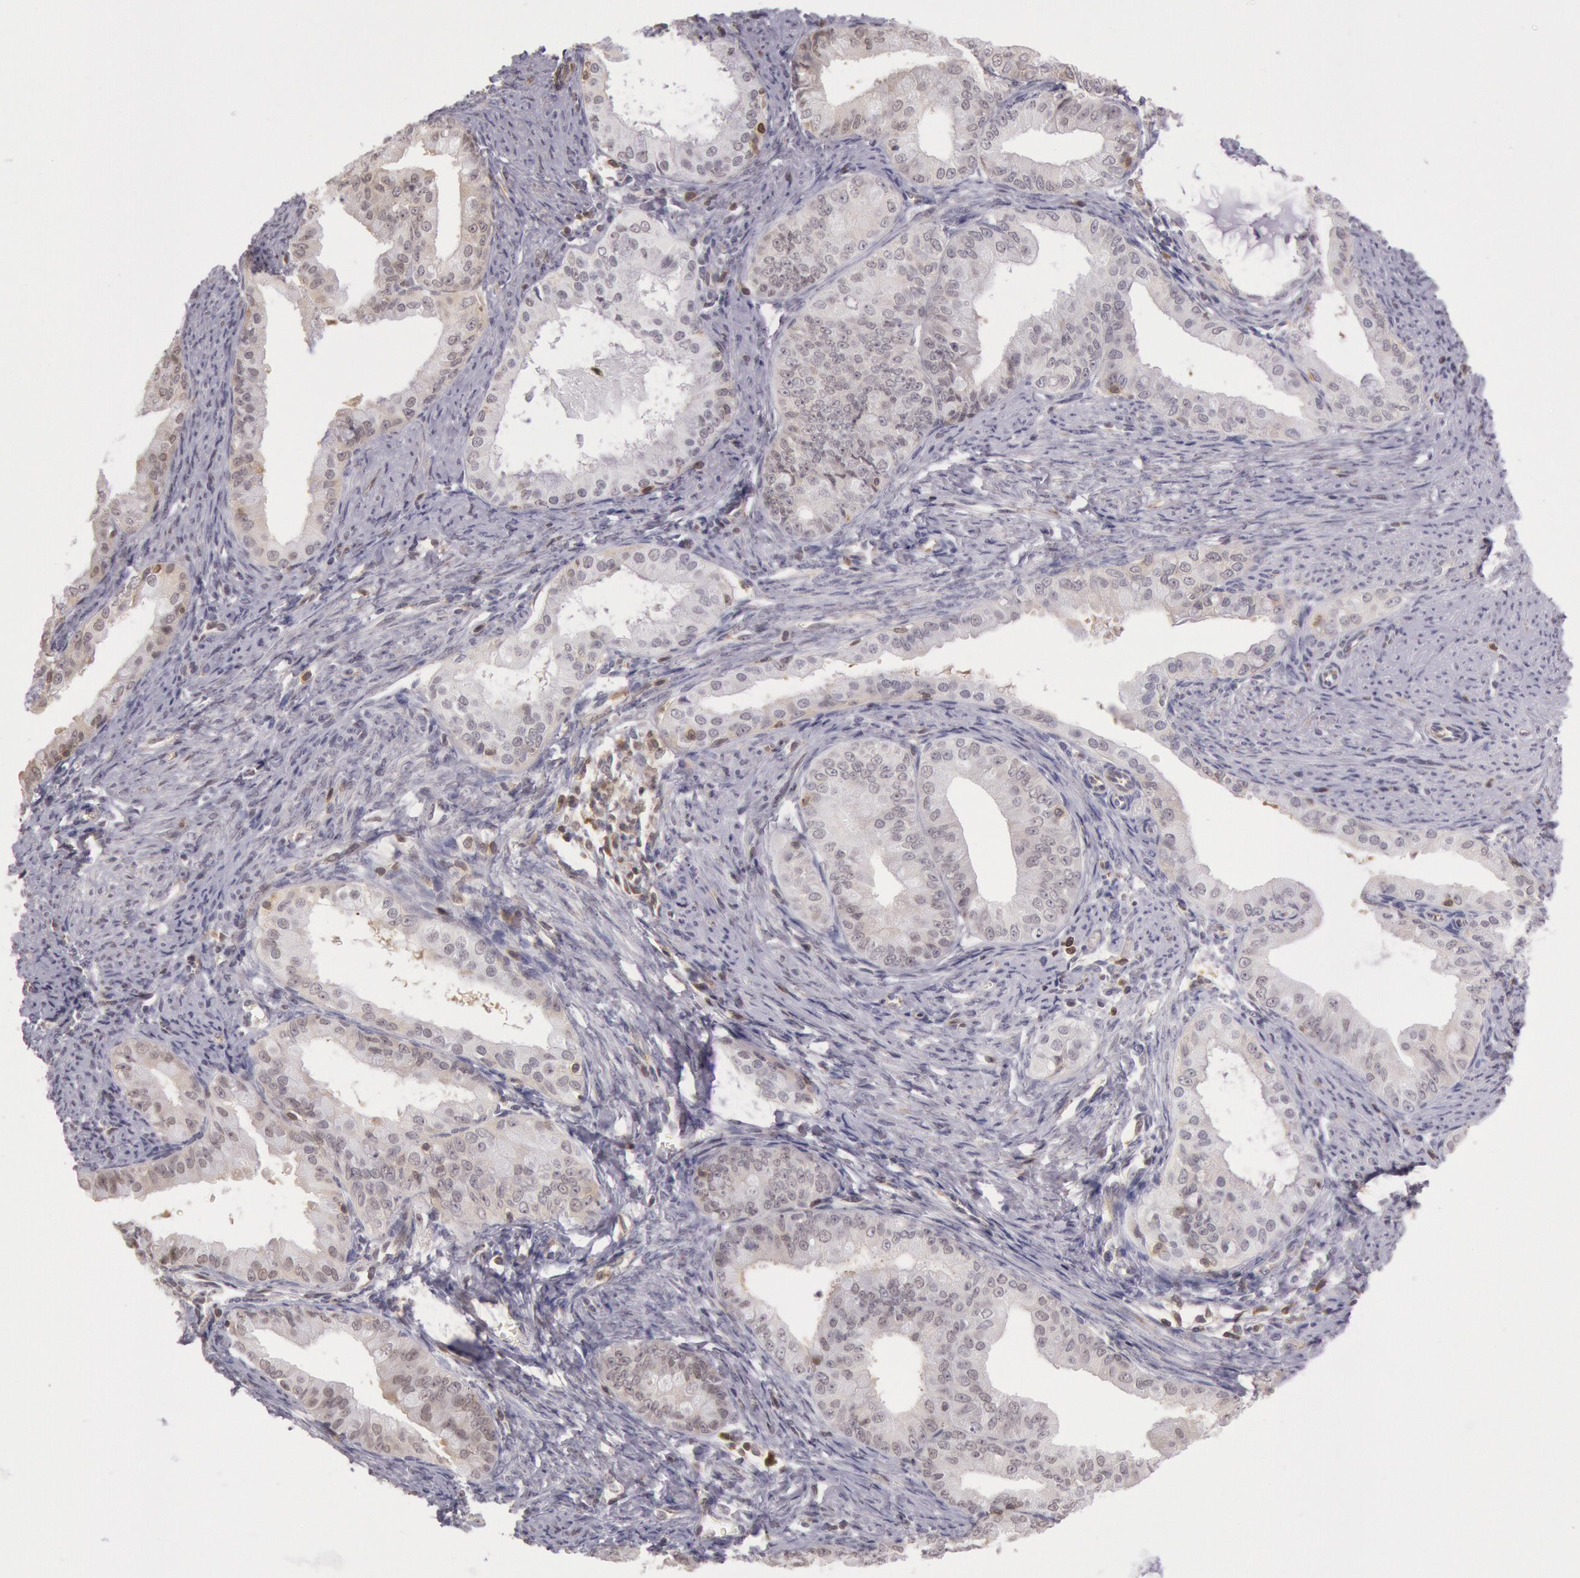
{"staining": {"intensity": "weak", "quantity": "25%-75%", "location": "cytoplasmic/membranous,nuclear"}, "tissue": "endometrial cancer", "cell_type": "Tumor cells", "image_type": "cancer", "snomed": [{"axis": "morphology", "description": "Adenocarcinoma, NOS"}, {"axis": "topography", "description": "Endometrium"}], "caption": "Human endometrial adenocarcinoma stained for a protein (brown) displays weak cytoplasmic/membranous and nuclear positive positivity in approximately 25%-75% of tumor cells.", "gene": "HIF1A", "patient": {"sex": "female", "age": 76}}